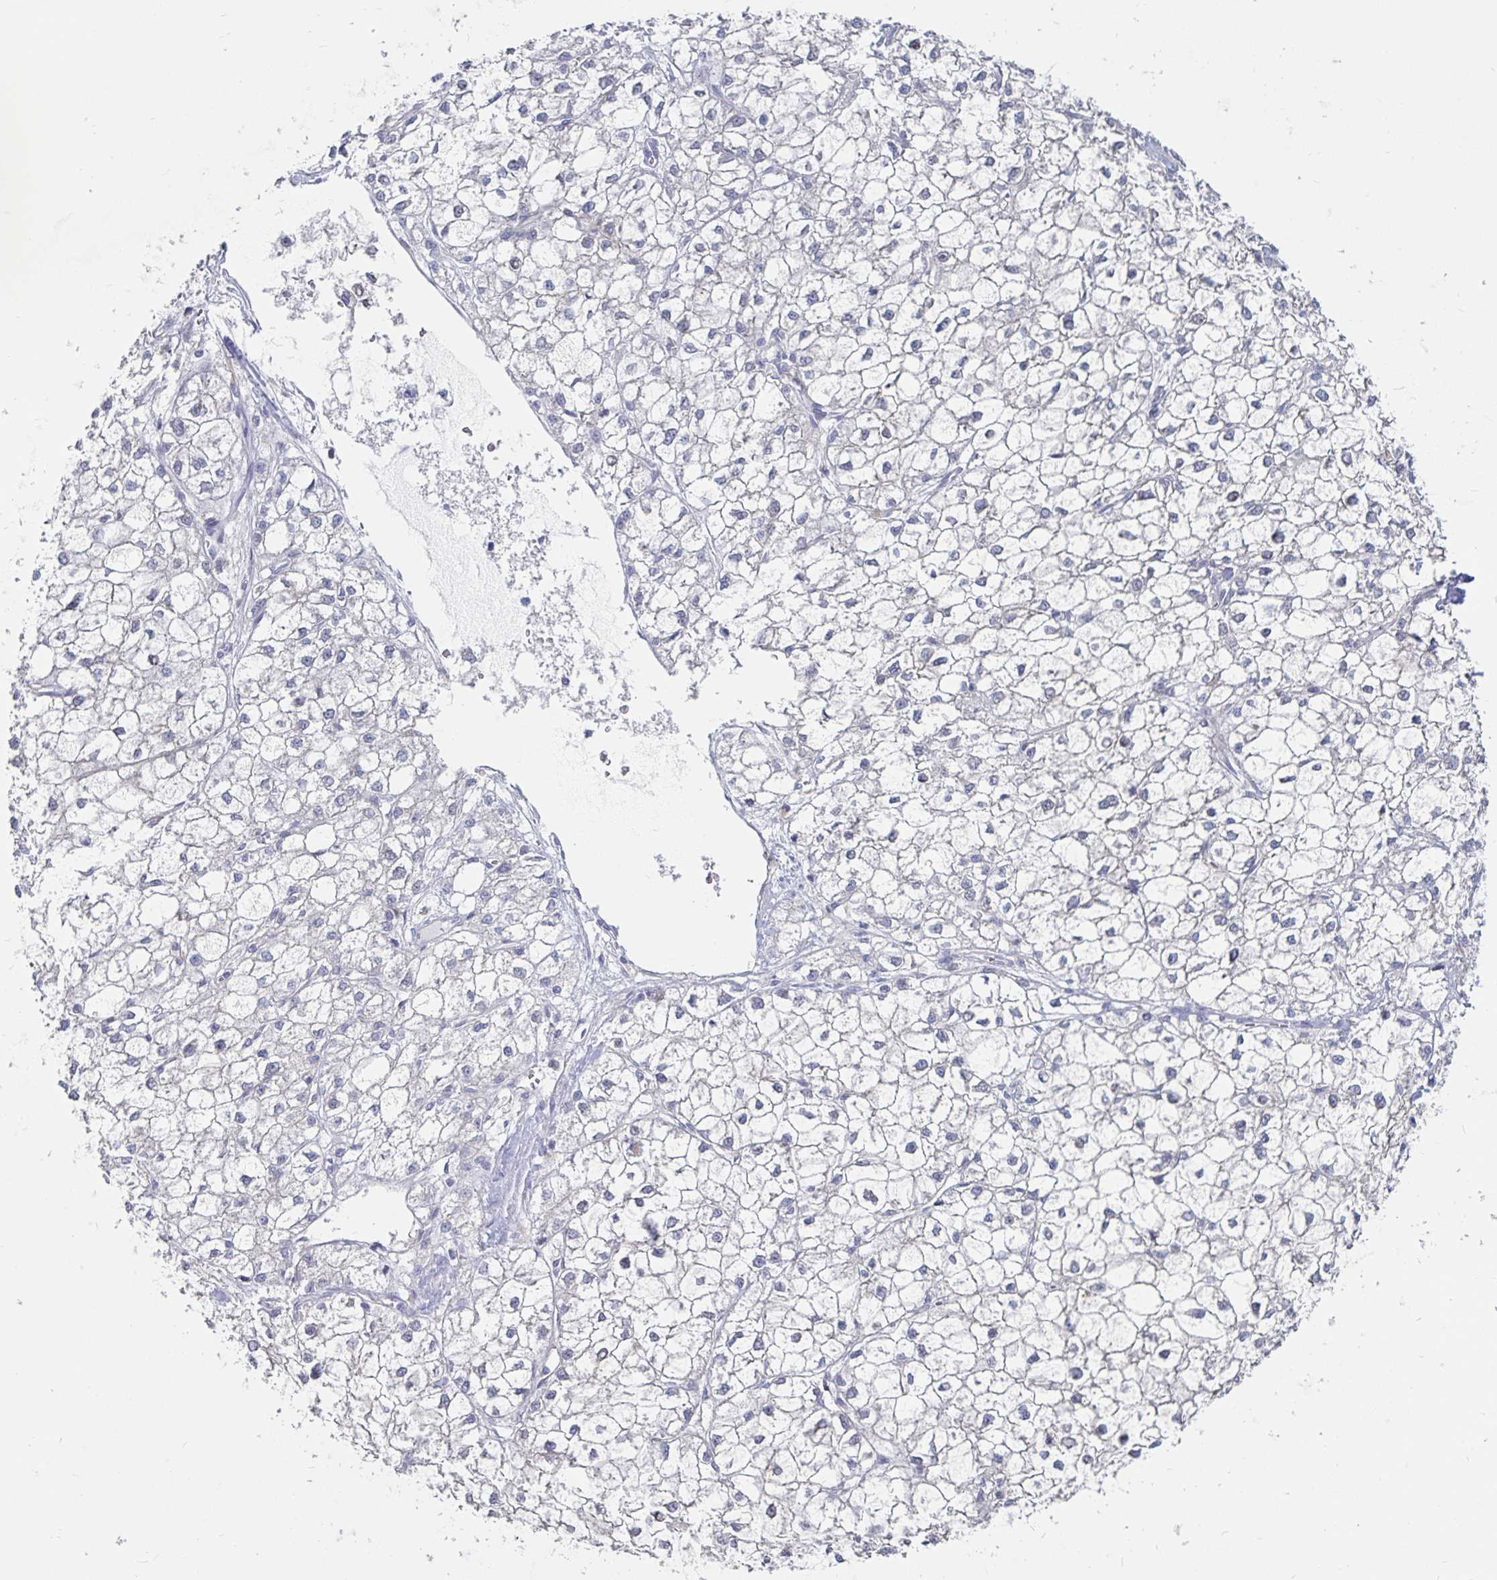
{"staining": {"intensity": "negative", "quantity": "none", "location": "none"}, "tissue": "liver cancer", "cell_type": "Tumor cells", "image_type": "cancer", "snomed": [{"axis": "morphology", "description": "Carcinoma, Hepatocellular, NOS"}, {"axis": "topography", "description": "Liver"}], "caption": "The photomicrograph exhibits no staining of tumor cells in liver hepatocellular carcinoma.", "gene": "SPPL3", "patient": {"sex": "female", "age": 43}}